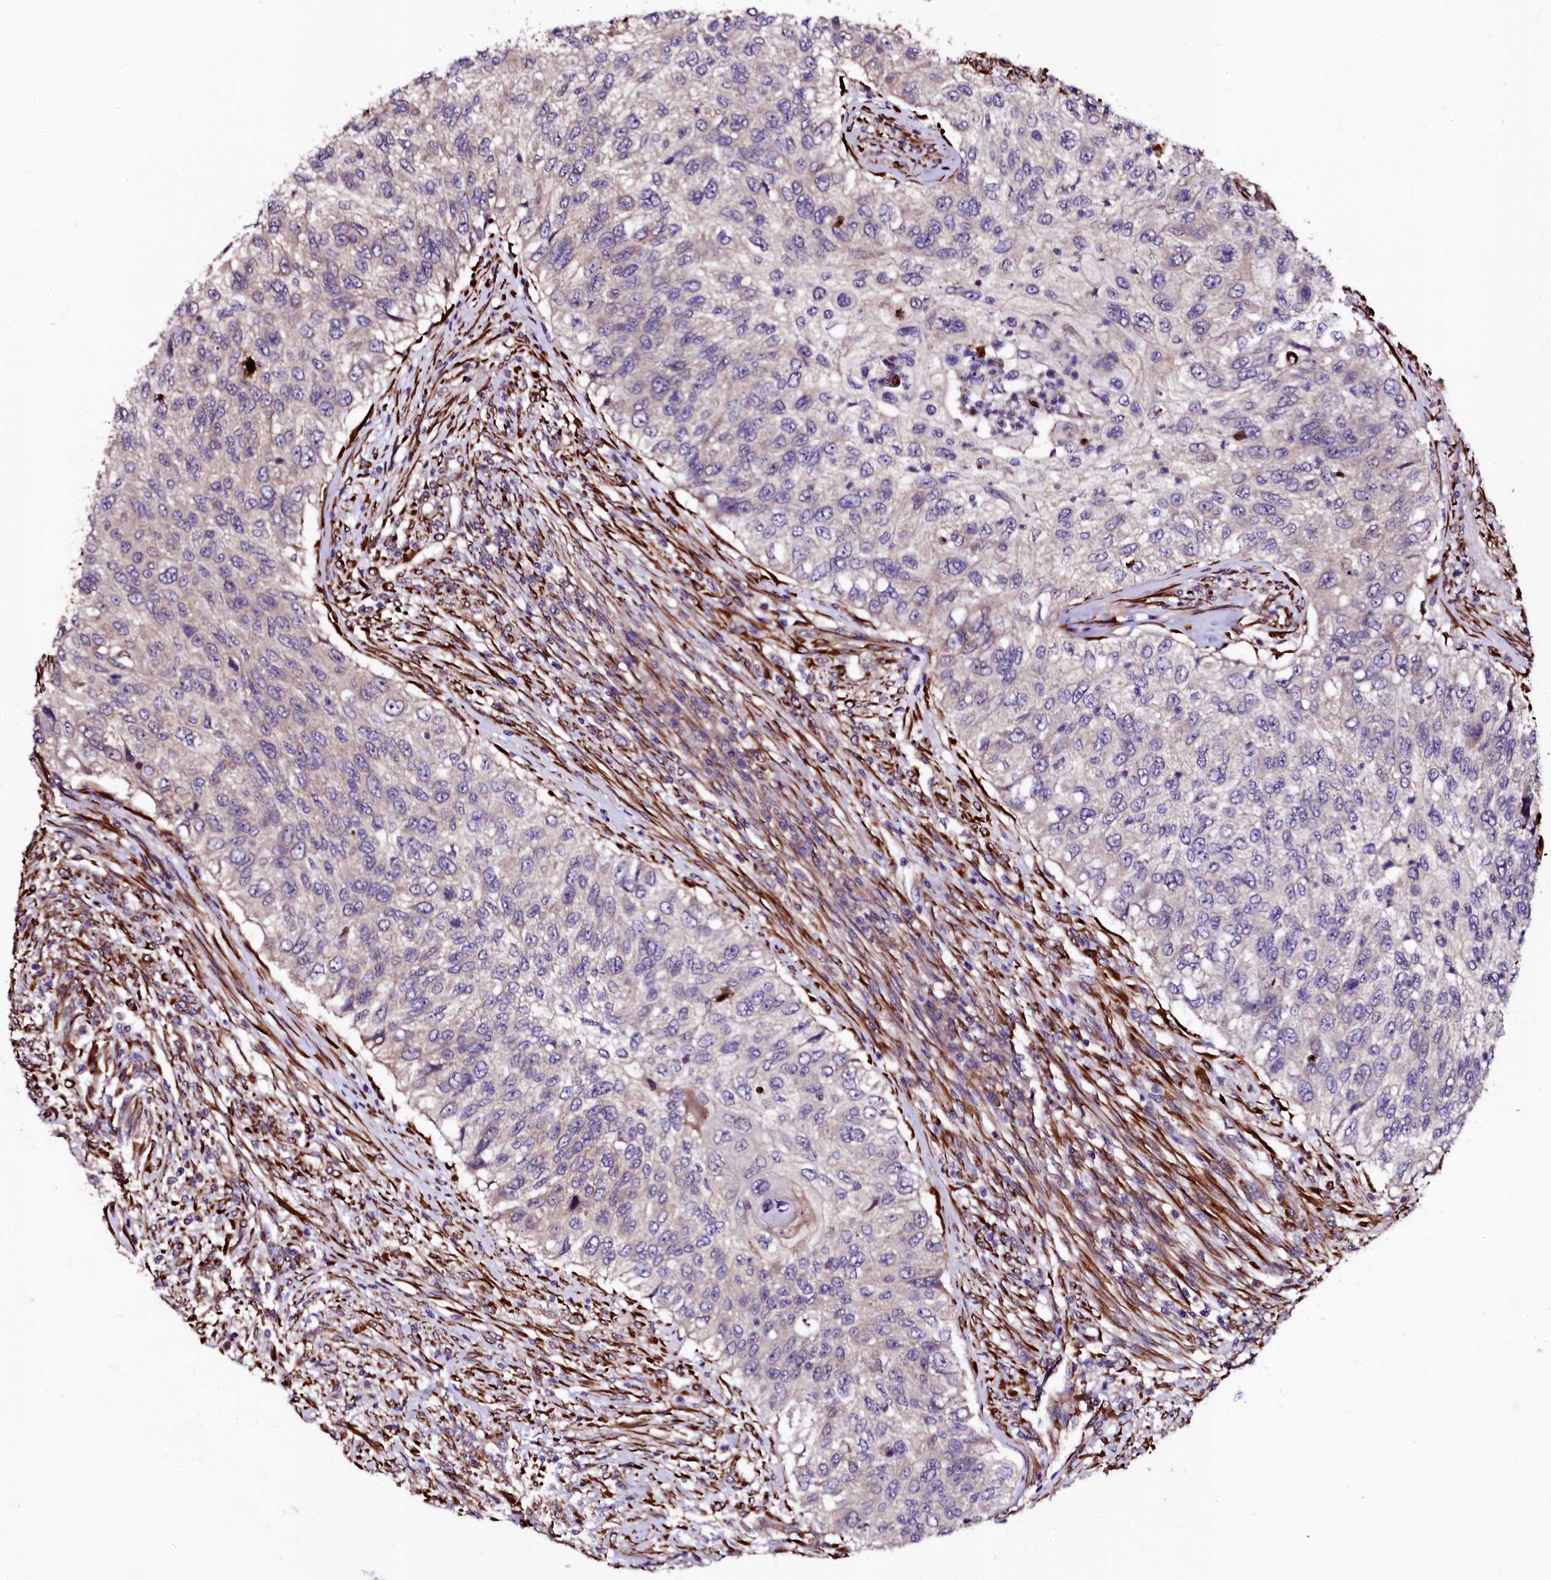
{"staining": {"intensity": "negative", "quantity": "none", "location": "none"}, "tissue": "urothelial cancer", "cell_type": "Tumor cells", "image_type": "cancer", "snomed": [{"axis": "morphology", "description": "Urothelial carcinoma, High grade"}, {"axis": "topography", "description": "Urinary bladder"}], "caption": "An image of urothelial carcinoma (high-grade) stained for a protein shows no brown staining in tumor cells.", "gene": "N4BP1", "patient": {"sex": "female", "age": 60}}